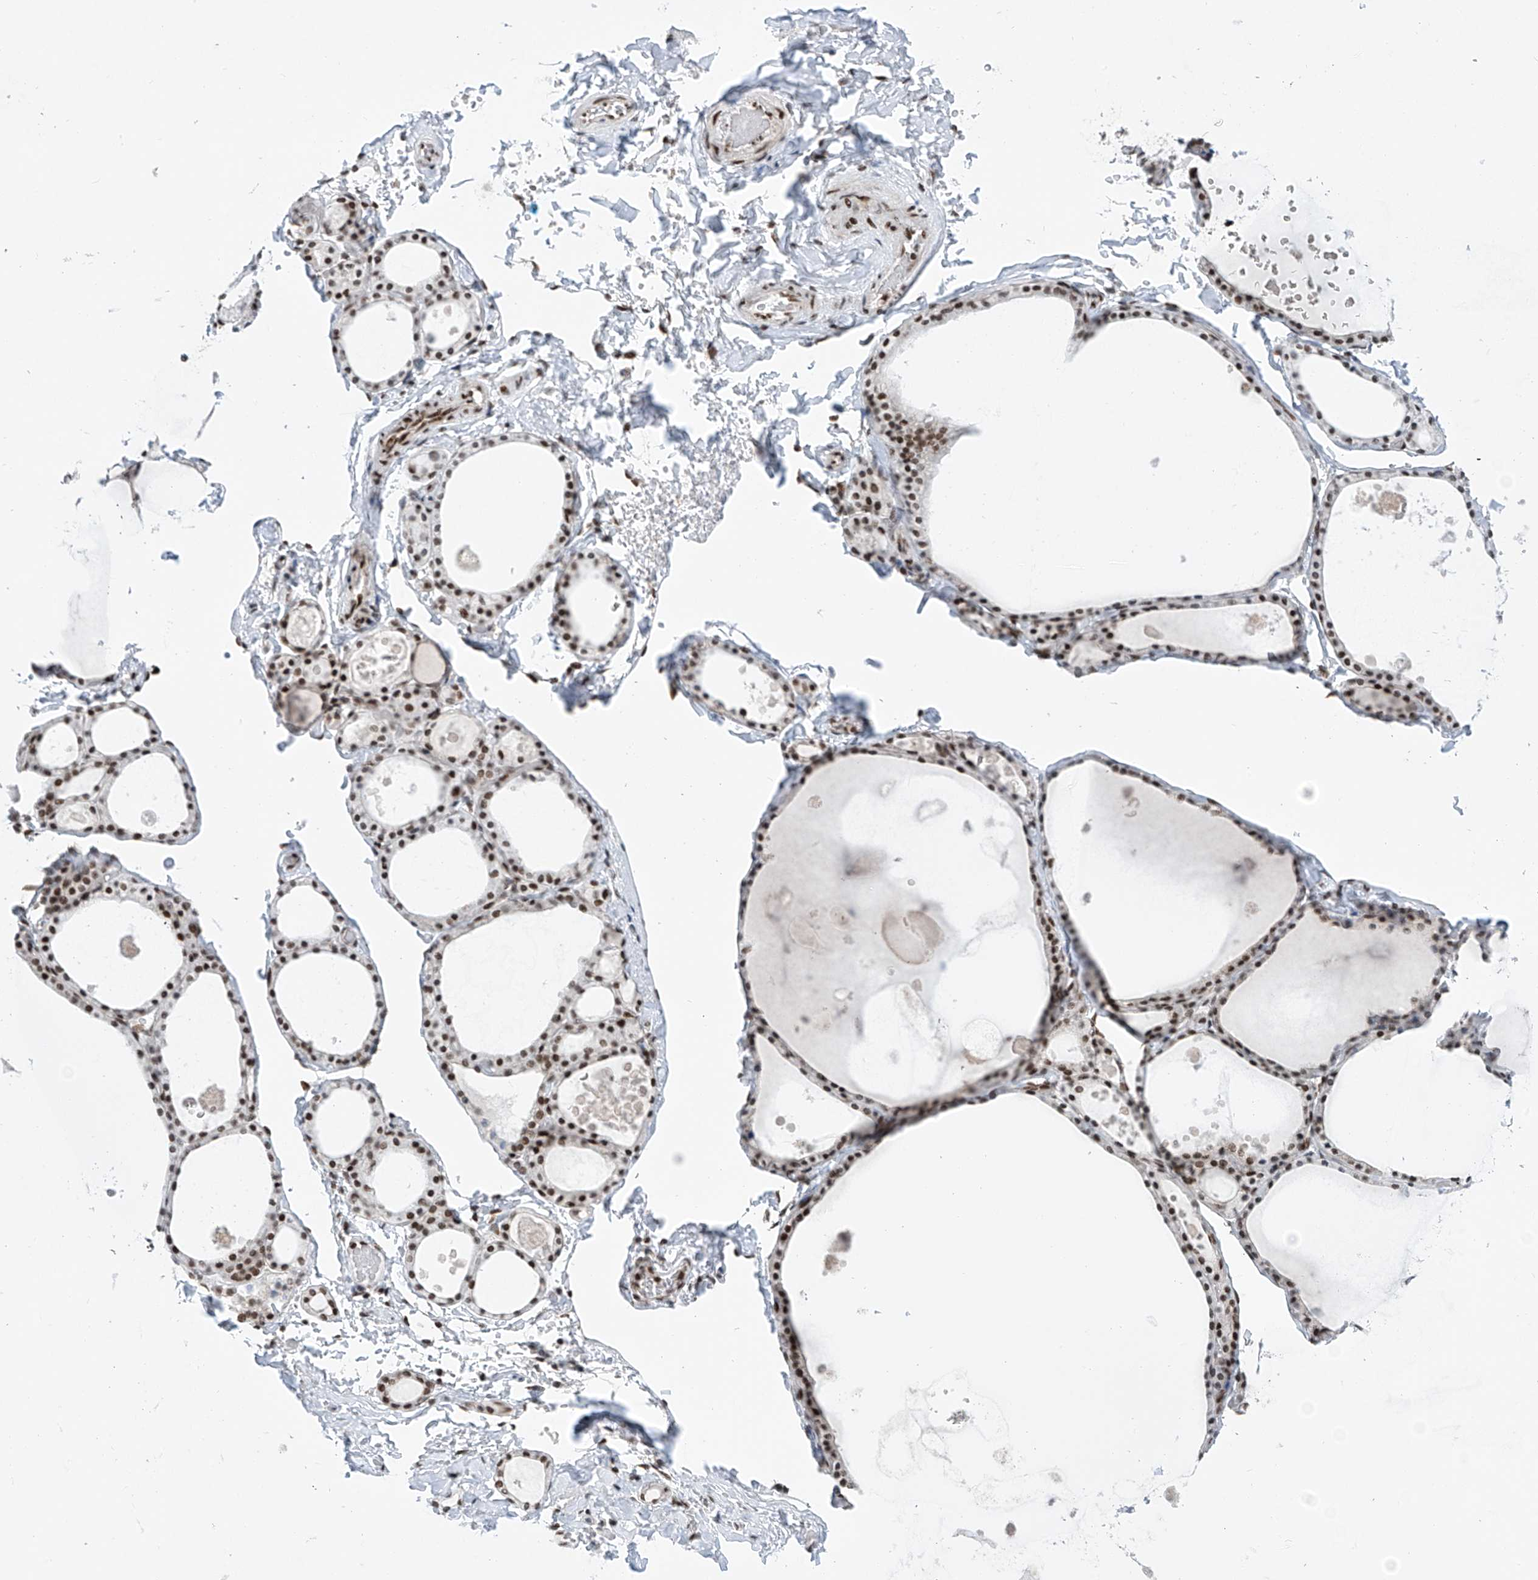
{"staining": {"intensity": "strong", "quantity": ">75%", "location": "nuclear"}, "tissue": "thyroid gland", "cell_type": "Glandular cells", "image_type": "normal", "snomed": [{"axis": "morphology", "description": "Normal tissue, NOS"}, {"axis": "topography", "description": "Thyroid gland"}], "caption": "Immunohistochemistry (DAB (3,3'-diaminobenzidine)) staining of benign human thyroid gland reveals strong nuclear protein expression in about >75% of glandular cells.", "gene": "TAF4", "patient": {"sex": "male", "age": 56}}